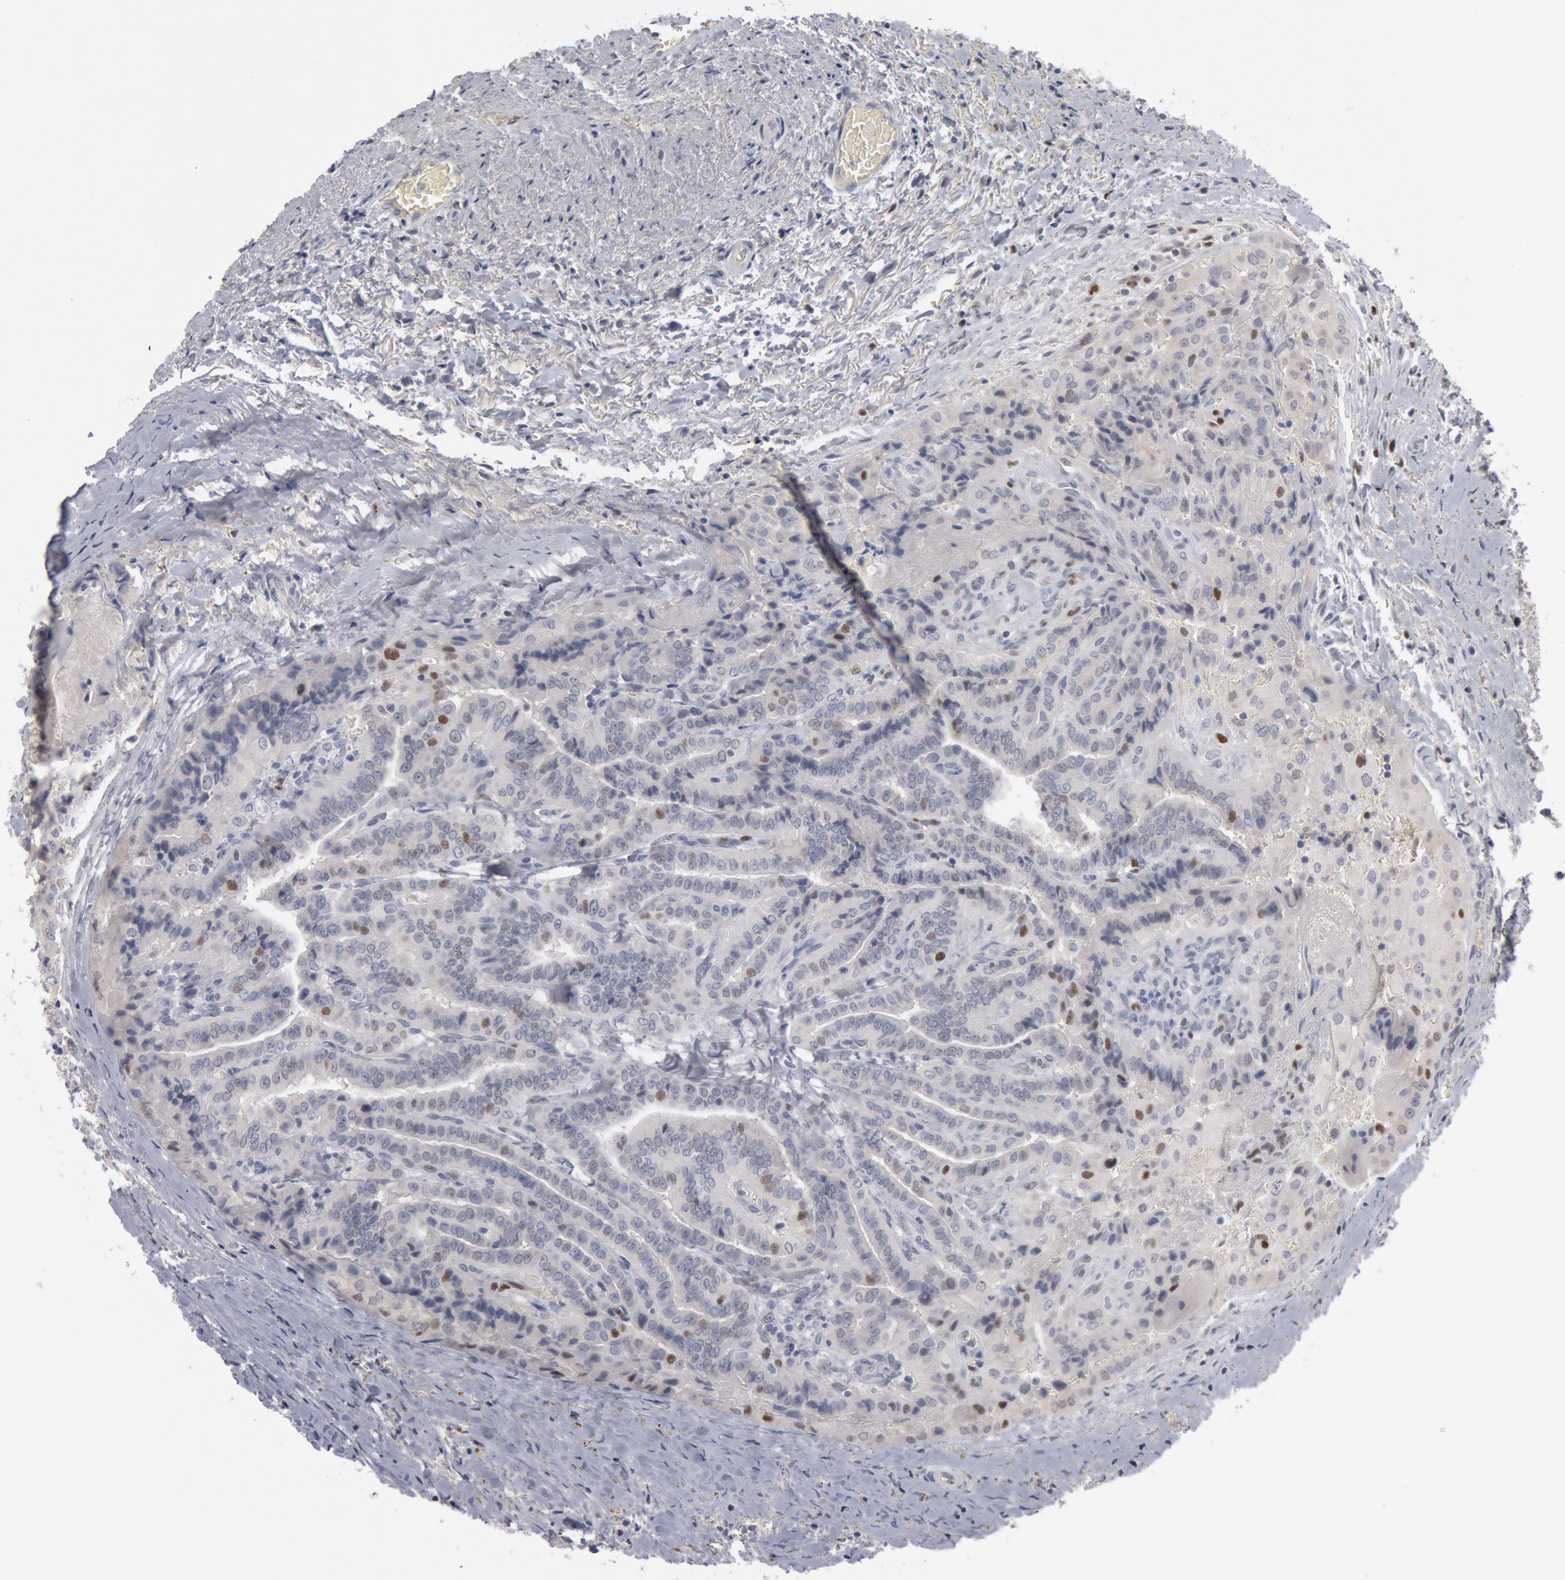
{"staining": {"intensity": "weak", "quantity": "<25%", "location": "nuclear"}, "tissue": "thyroid cancer", "cell_type": "Tumor cells", "image_type": "cancer", "snomed": [{"axis": "morphology", "description": "Papillary adenocarcinoma, NOS"}, {"axis": "topography", "description": "Thyroid gland"}], "caption": "Micrograph shows no significant protein expression in tumor cells of thyroid cancer. Brightfield microscopy of IHC stained with DAB (3,3'-diaminobenzidine) (brown) and hematoxylin (blue), captured at high magnification.", "gene": "WDHD1", "patient": {"sex": "female", "age": 71}}